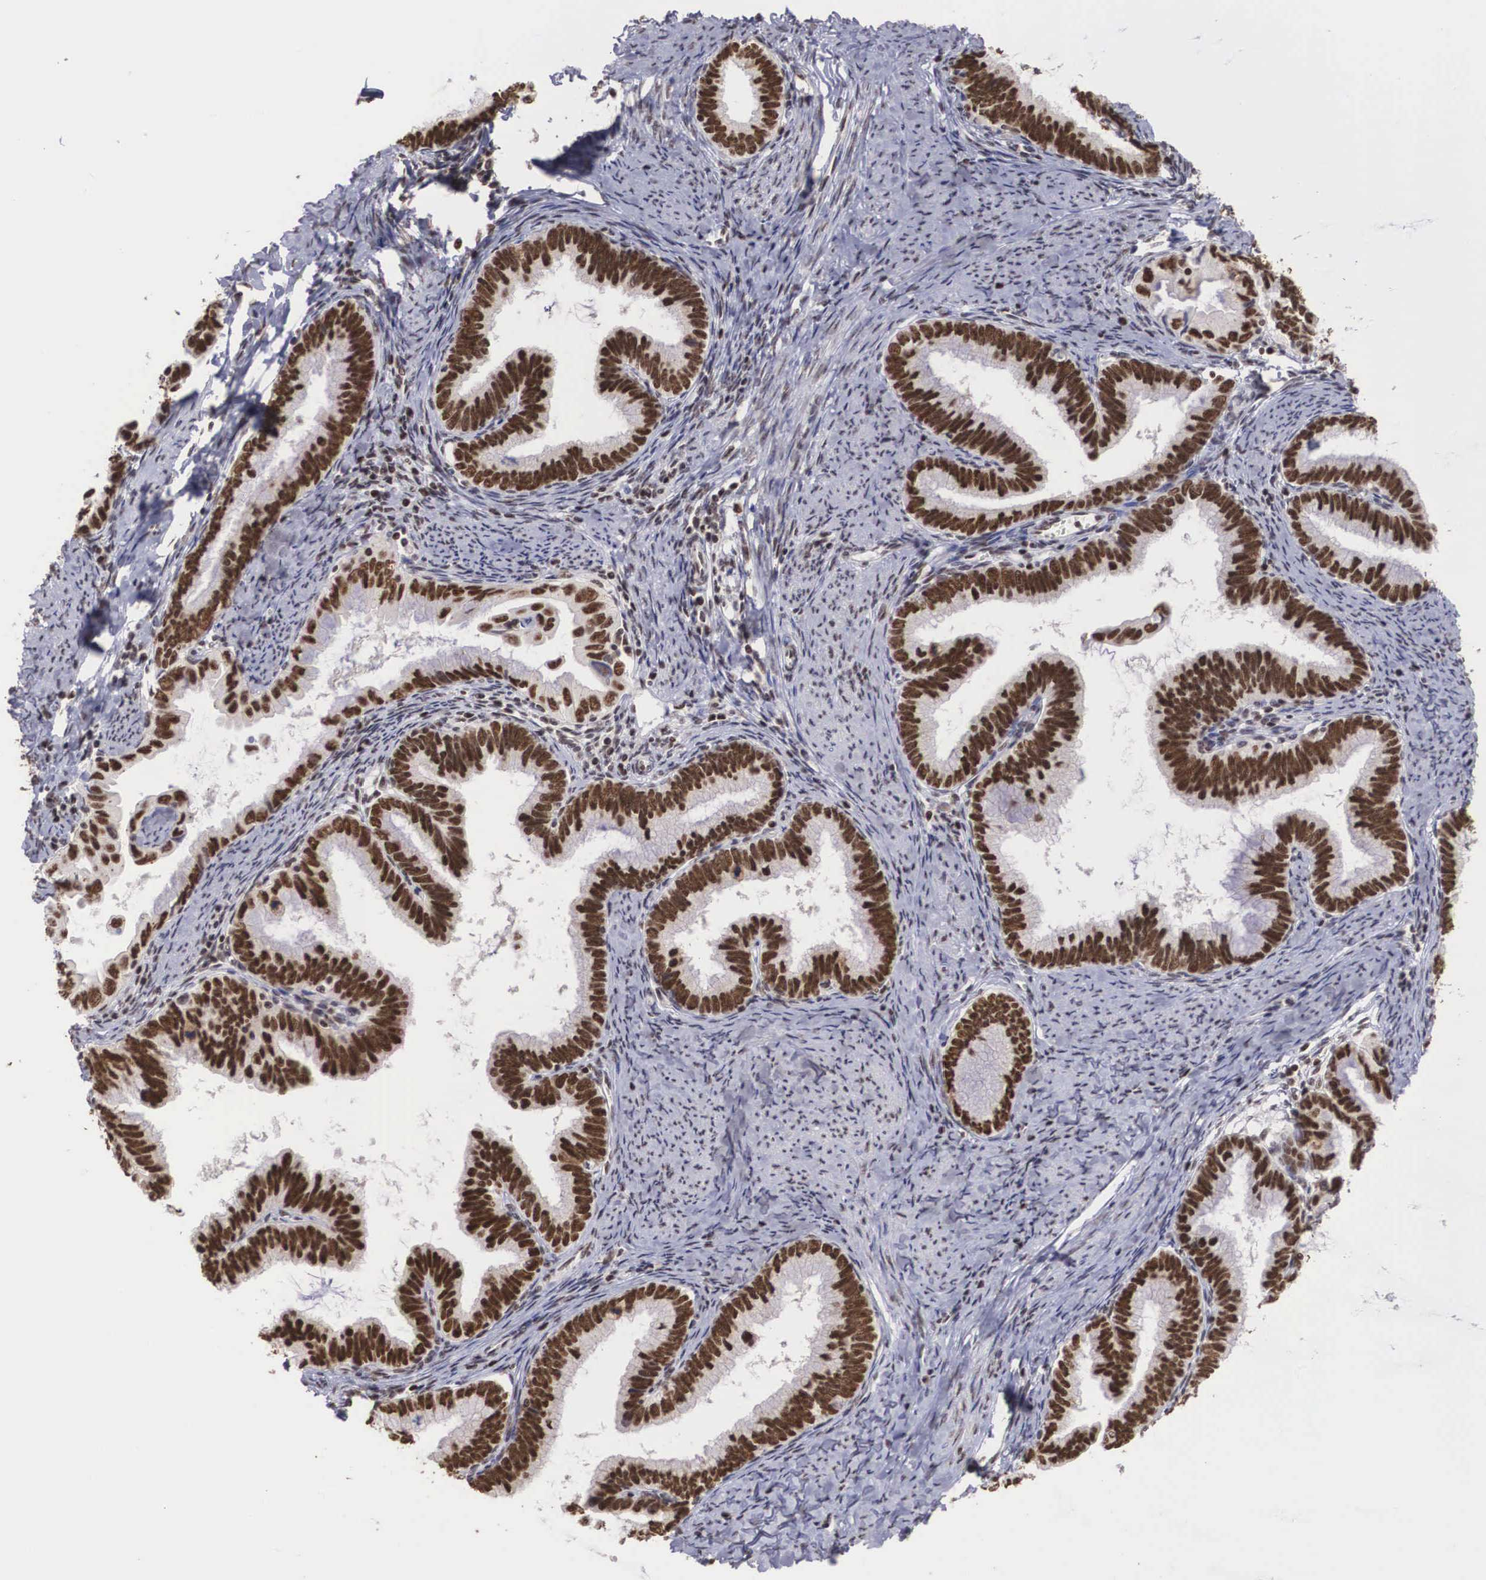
{"staining": {"intensity": "strong", "quantity": ">75%", "location": "nuclear"}, "tissue": "cervical cancer", "cell_type": "Tumor cells", "image_type": "cancer", "snomed": [{"axis": "morphology", "description": "Adenocarcinoma, NOS"}, {"axis": "topography", "description": "Cervix"}], "caption": "IHC micrograph of cervical cancer (adenocarcinoma) stained for a protein (brown), which exhibits high levels of strong nuclear staining in approximately >75% of tumor cells.", "gene": "HTATSF1", "patient": {"sex": "female", "age": 49}}